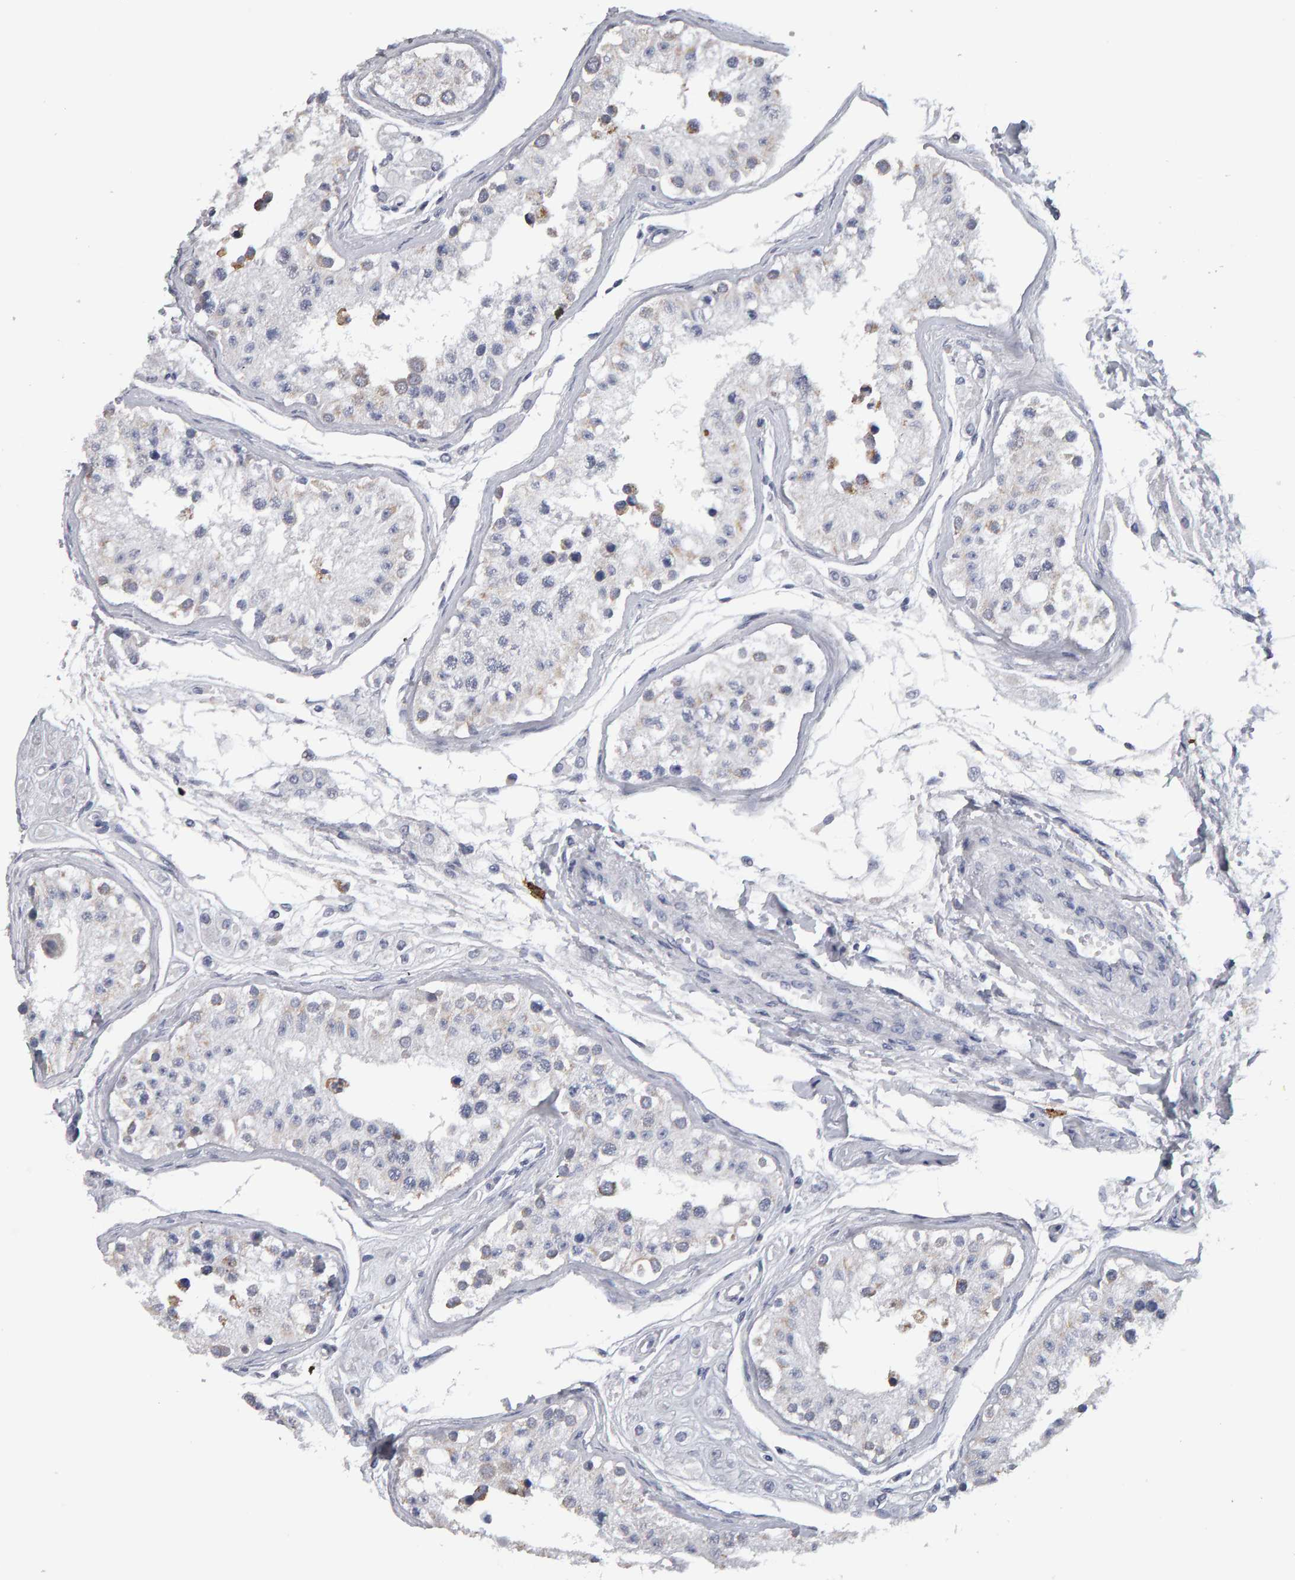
{"staining": {"intensity": "weak", "quantity": "<25%", "location": "cytoplasmic/membranous"}, "tissue": "testis", "cell_type": "Cells in seminiferous ducts", "image_type": "normal", "snomed": [{"axis": "morphology", "description": "Normal tissue, NOS"}, {"axis": "morphology", "description": "Adenocarcinoma, metastatic, NOS"}, {"axis": "topography", "description": "Testis"}], "caption": "Micrograph shows no protein expression in cells in seminiferous ducts of benign testis. (Immunohistochemistry (ihc), brightfield microscopy, high magnification).", "gene": "CD38", "patient": {"sex": "male", "age": 26}}